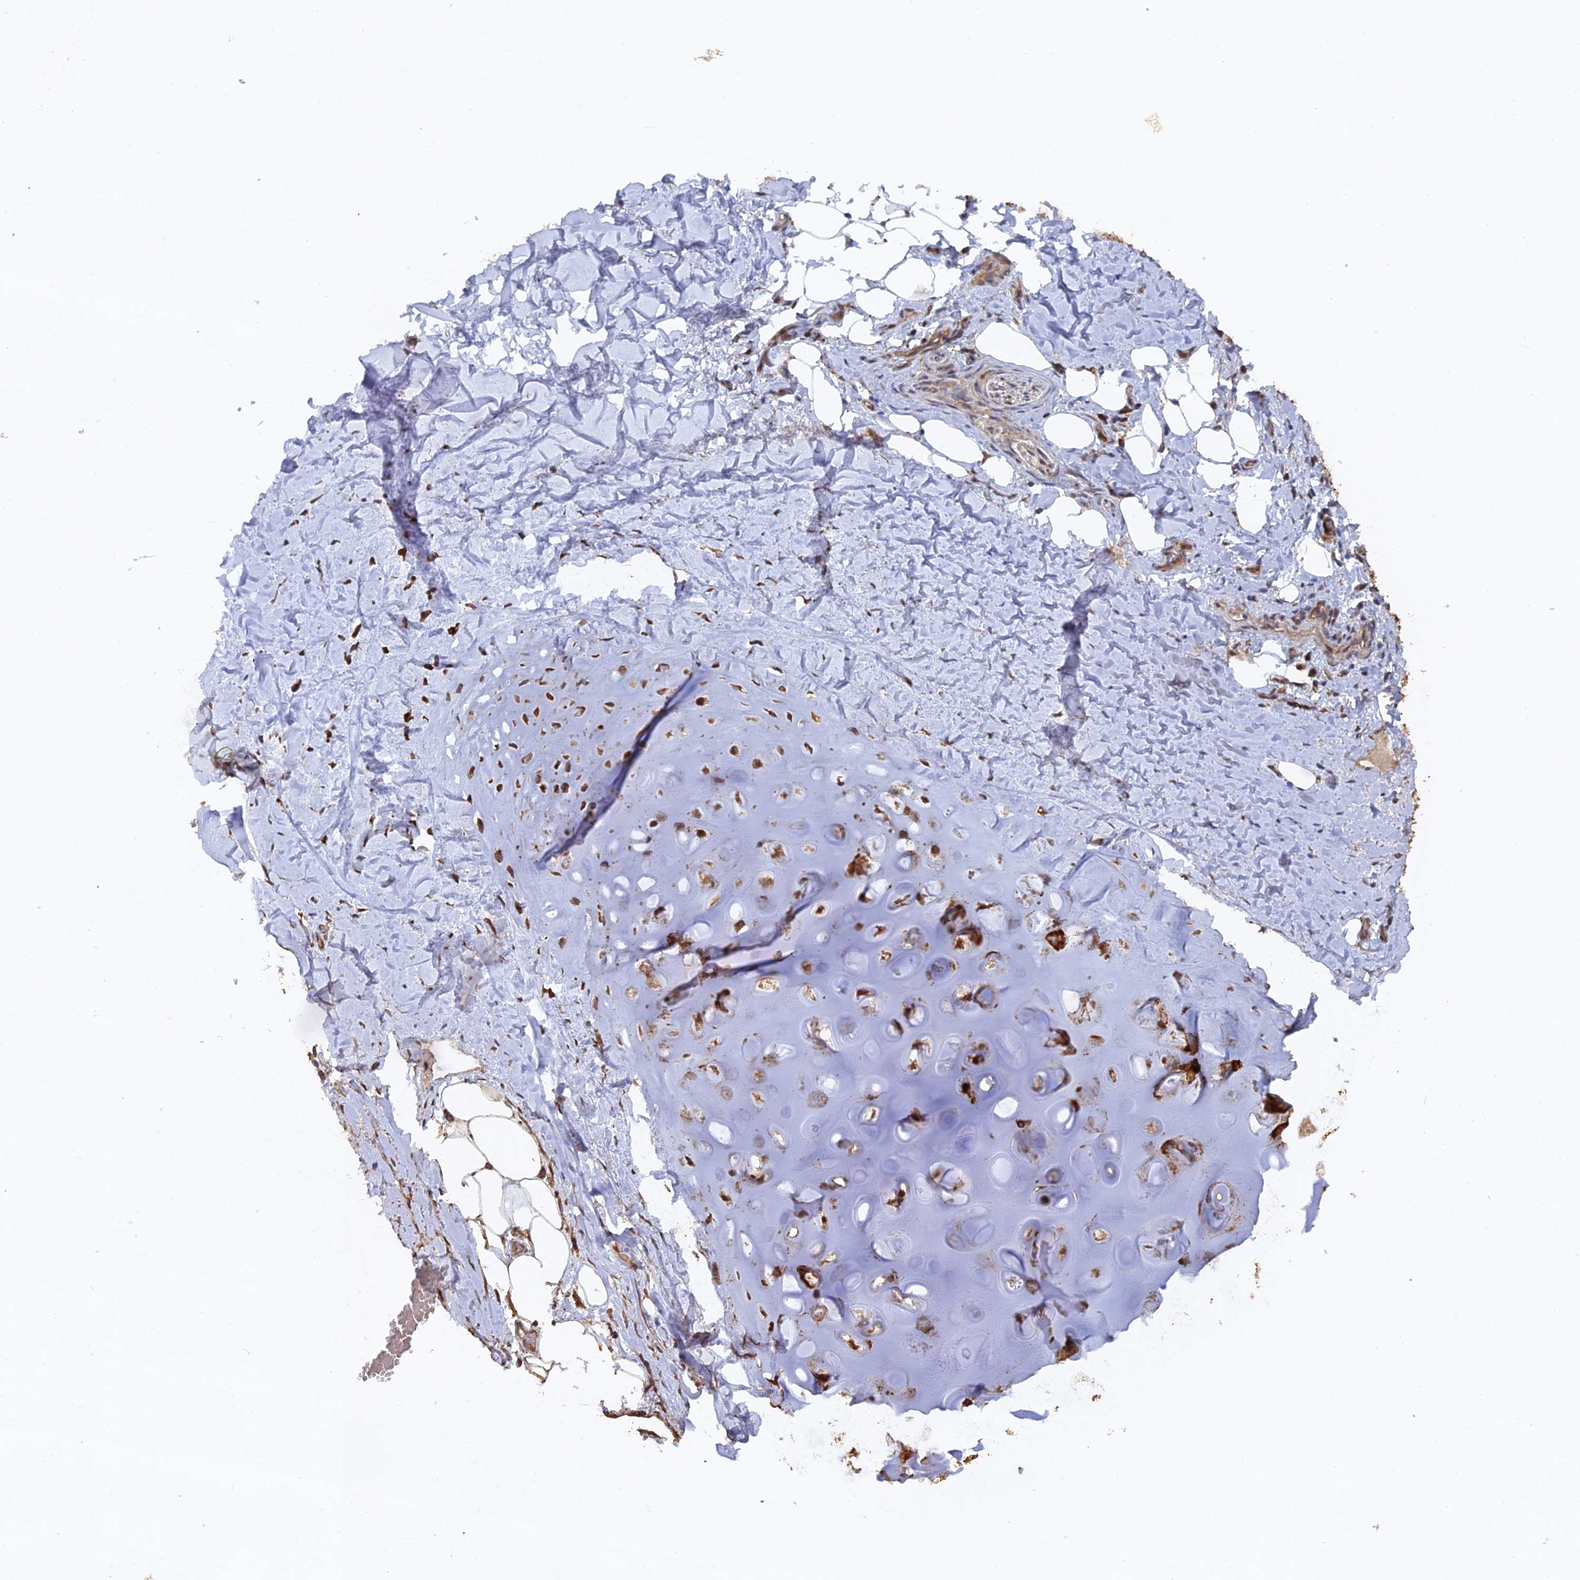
{"staining": {"intensity": "moderate", "quantity": ">75%", "location": "cytoplasmic/membranous"}, "tissue": "adipose tissue", "cell_type": "Adipocytes", "image_type": "normal", "snomed": [{"axis": "morphology", "description": "Normal tissue, NOS"}, {"axis": "topography", "description": "Lymph node"}, {"axis": "topography", "description": "Cartilage tissue"}, {"axis": "topography", "description": "Bronchus"}], "caption": "Immunohistochemical staining of benign human adipose tissue exhibits >75% levels of moderate cytoplasmic/membranous protein staining in about >75% of adipocytes.", "gene": "VPS37C", "patient": {"sex": "male", "age": 63}}